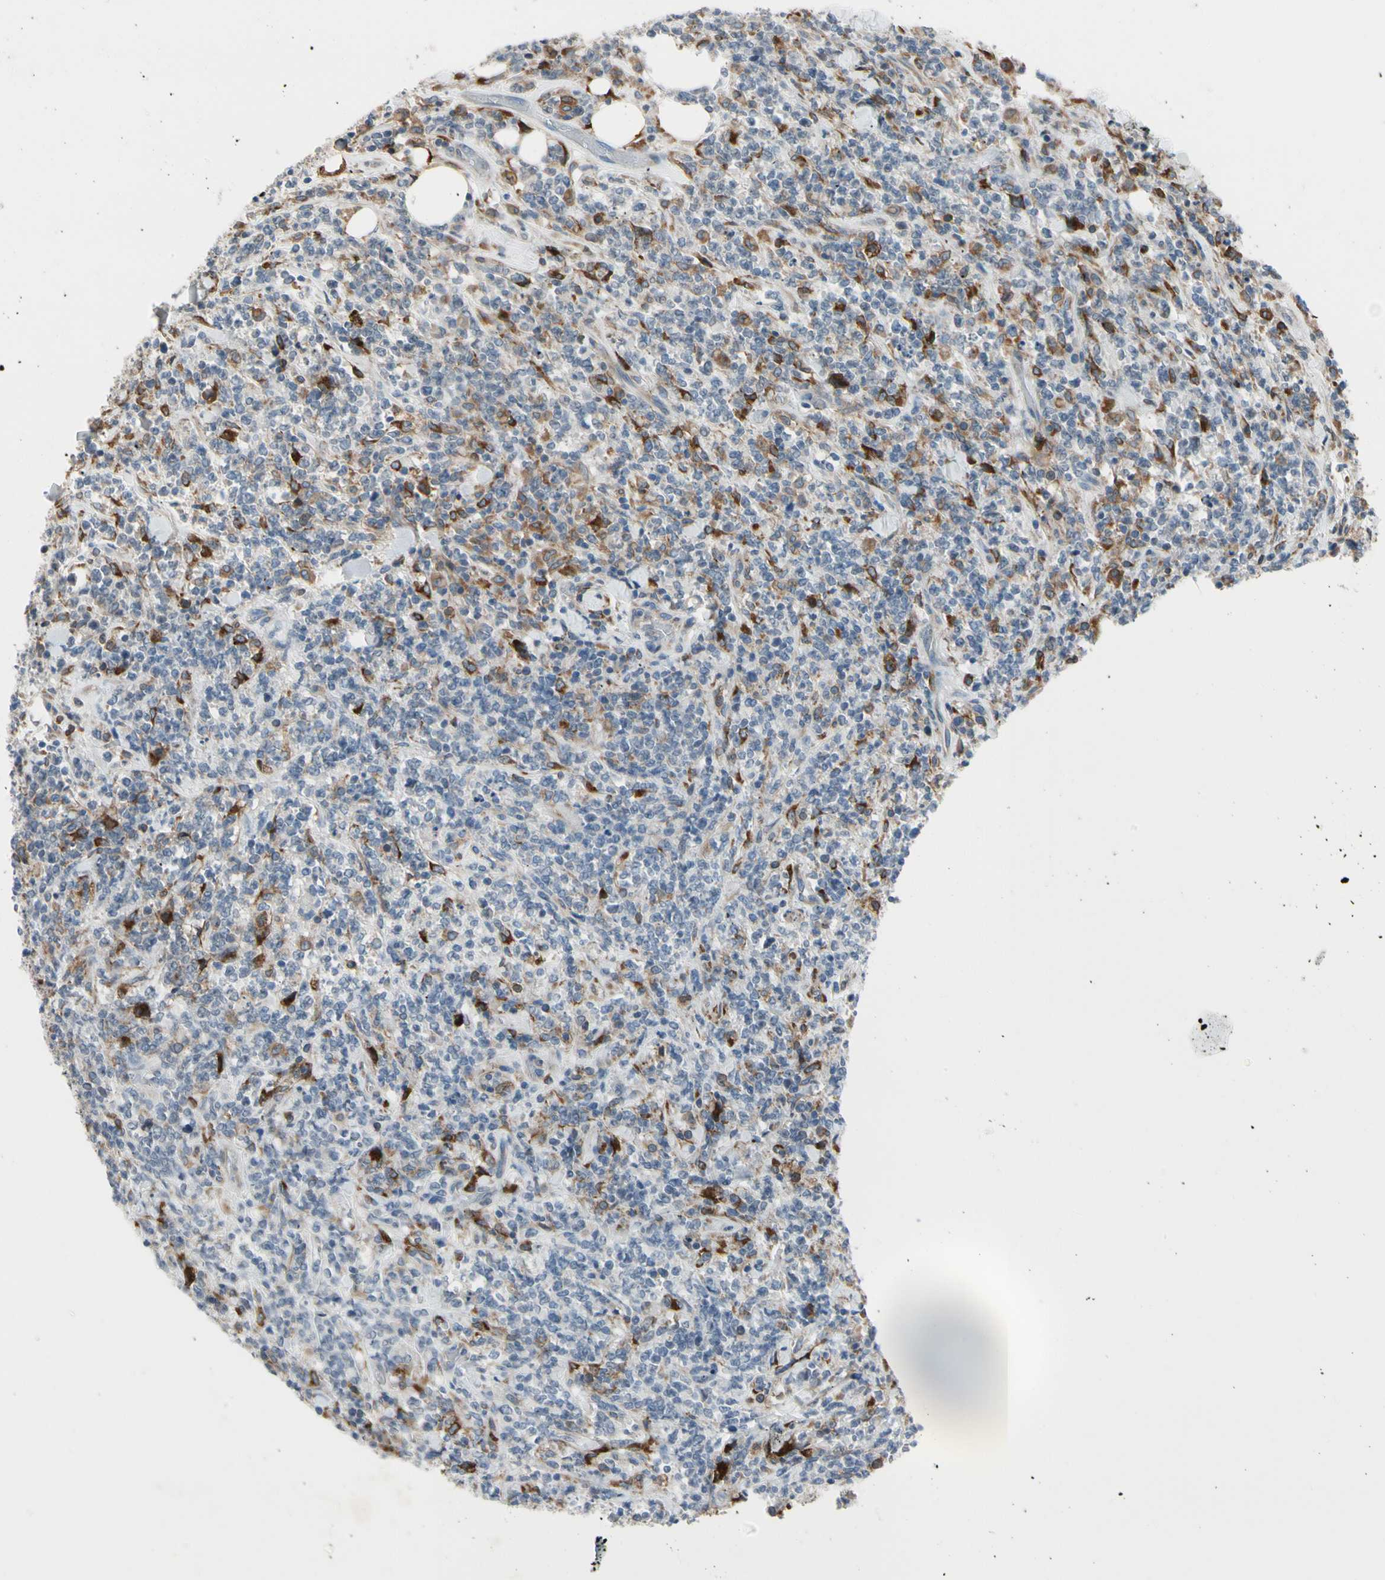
{"staining": {"intensity": "weak", "quantity": "<25%", "location": "cytoplasmic/membranous"}, "tissue": "lymphoma", "cell_type": "Tumor cells", "image_type": "cancer", "snomed": [{"axis": "morphology", "description": "Malignant lymphoma, non-Hodgkin's type, High grade"}, {"axis": "topography", "description": "Soft tissue"}], "caption": "A photomicrograph of lymphoma stained for a protein shows no brown staining in tumor cells.", "gene": "LRPAP1", "patient": {"sex": "male", "age": 18}}